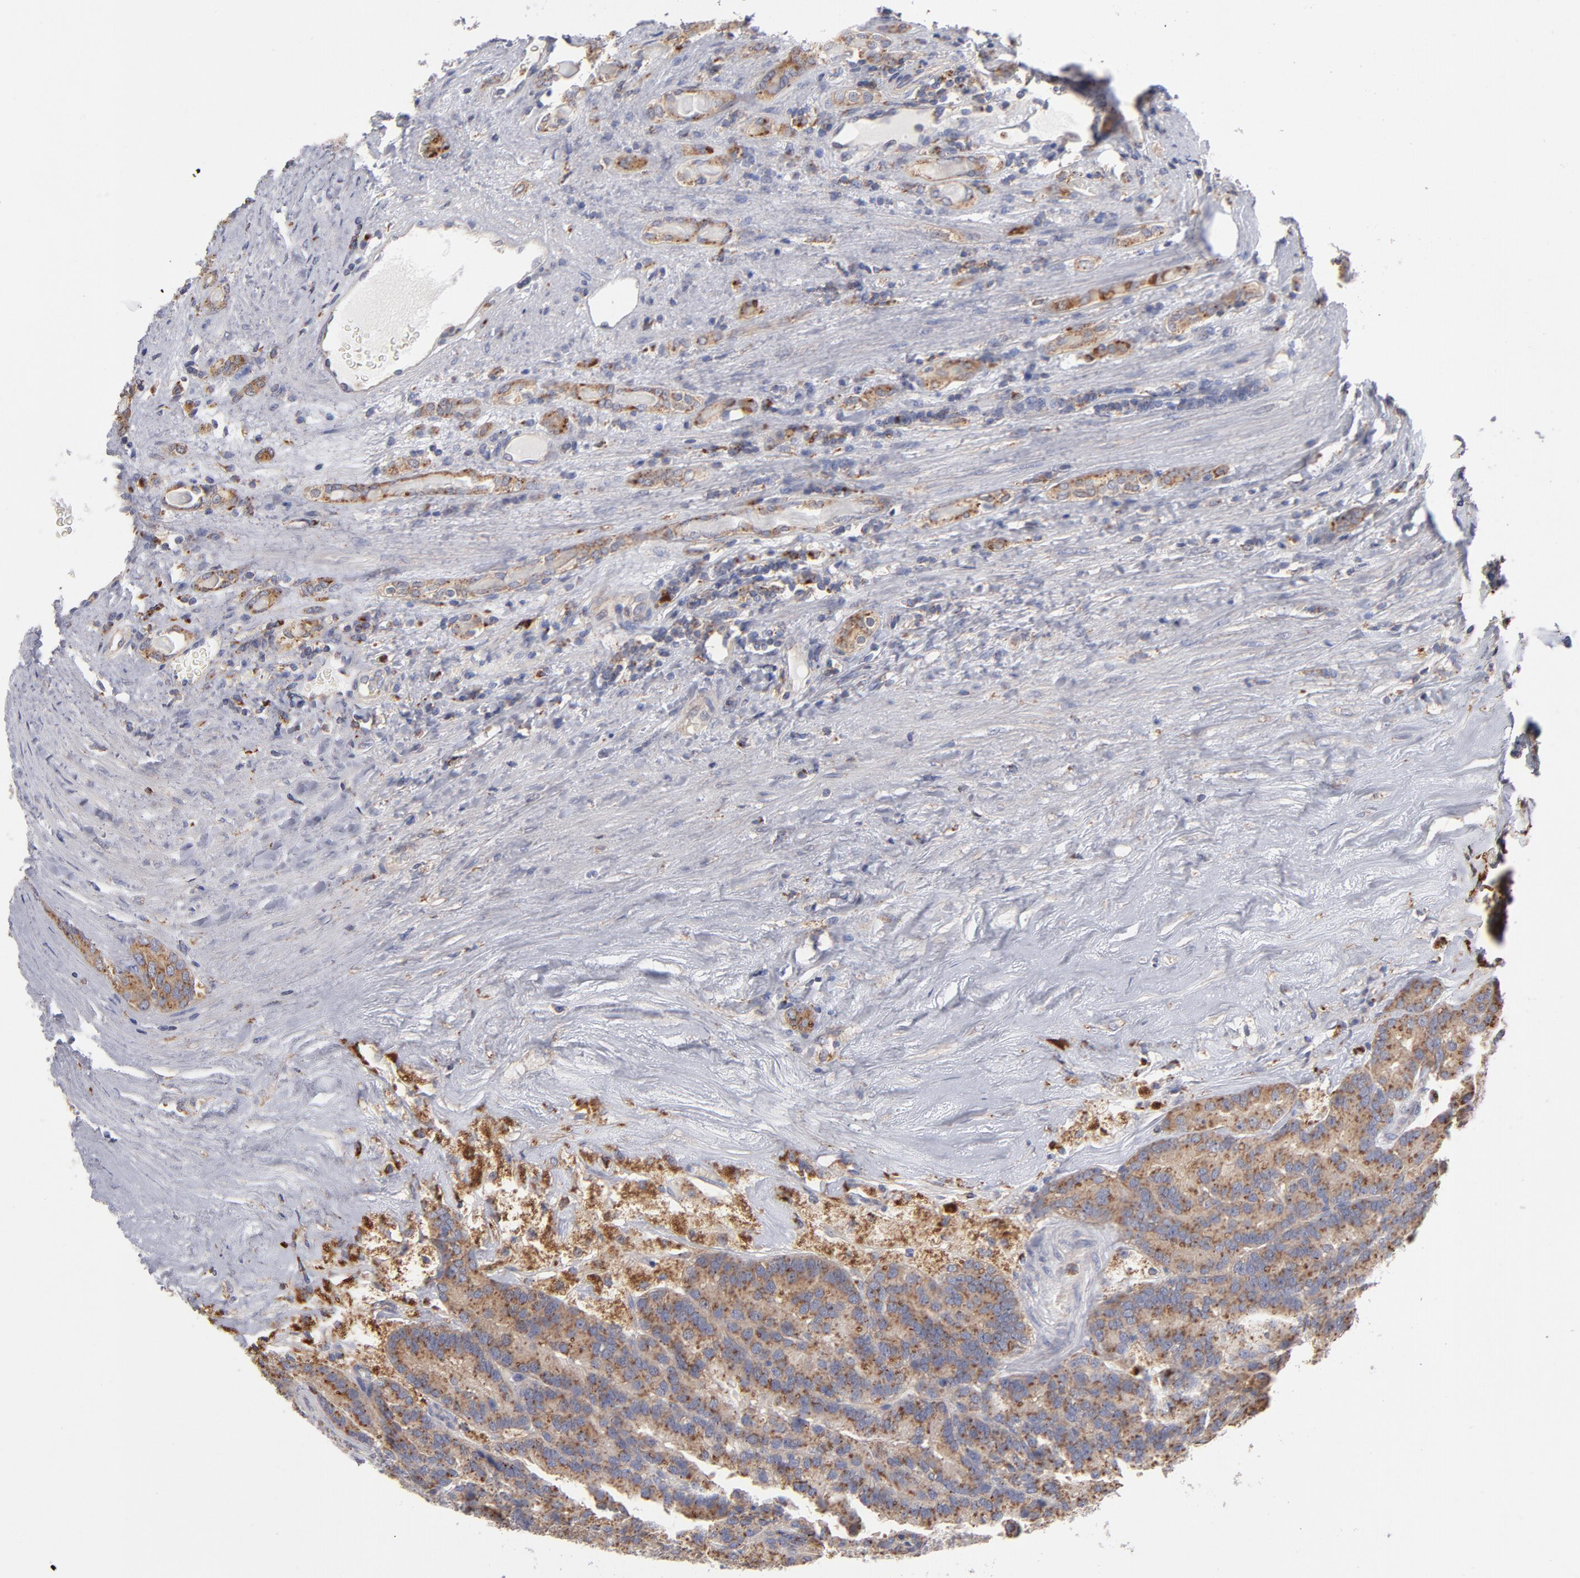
{"staining": {"intensity": "moderate", "quantity": ">75%", "location": "cytoplasmic/membranous"}, "tissue": "renal cancer", "cell_type": "Tumor cells", "image_type": "cancer", "snomed": [{"axis": "morphology", "description": "Adenocarcinoma, NOS"}, {"axis": "topography", "description": "Kidney"}], "caption": "Brown immunohistochemical staining in renal cancer reveals moderate cytoplasmic/membranous staining in approximately >75% of tumor cells.", "gene": "RRAGB", "patient": {"sex": "male", "age": 46}}